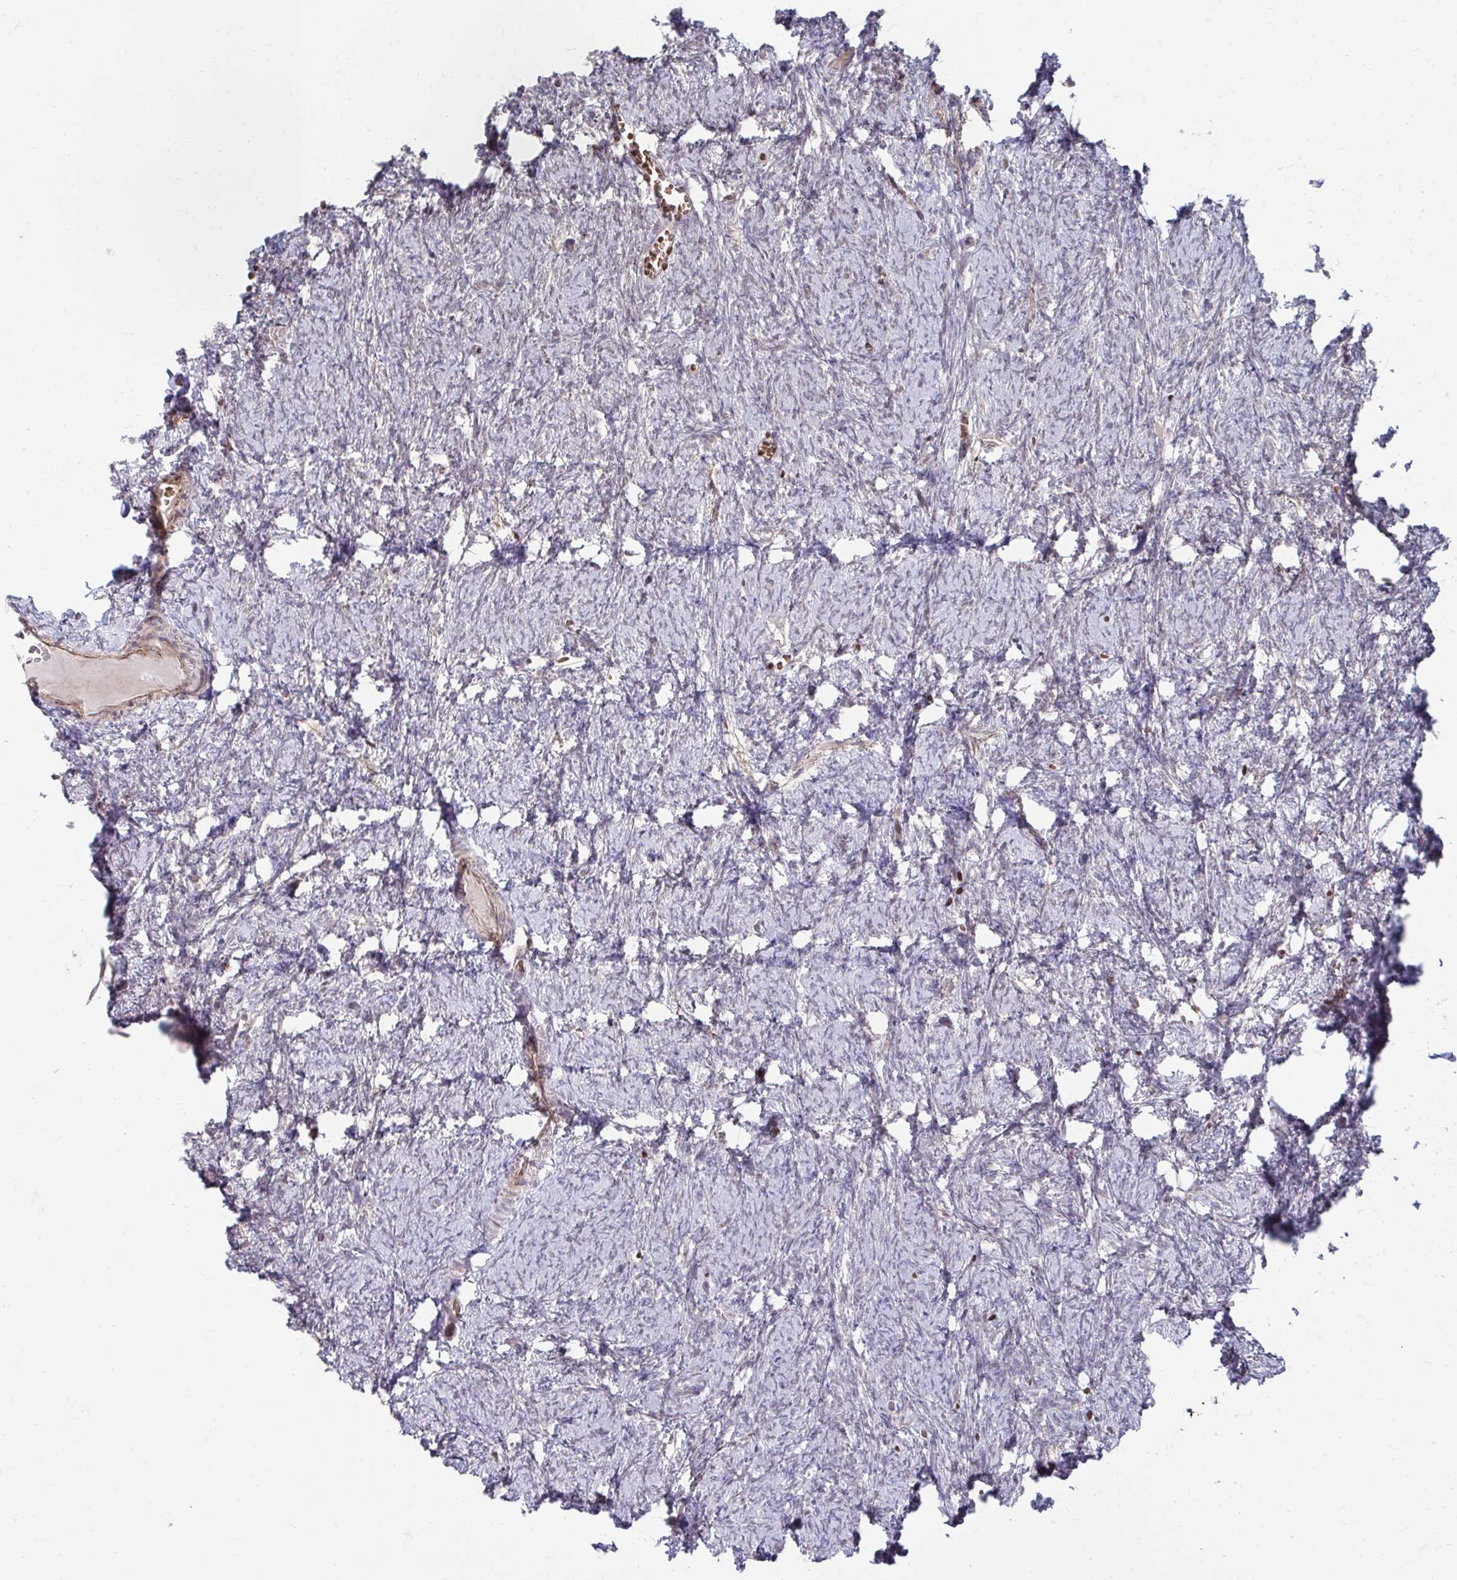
{"staining": {"intensity": "weak", "quantity": ">75%", "location": "cytoplasmic/membranous"}, "tissue": "ovary", "cell_type": "Follicle cells", "image_type": "normal", "snomed": [{"axis": "morphology", "description": "Normal tissue, NOS"}, {"axis": "topography", "description": "Ovary"}], "caption": "Follicle cells display low levels of weak cytoplasmic/membranous positivity in about >75% of cells in unremarkable ovary.", "gene": "ITPR2", "patient": {"sex": "female", "age": 41}}